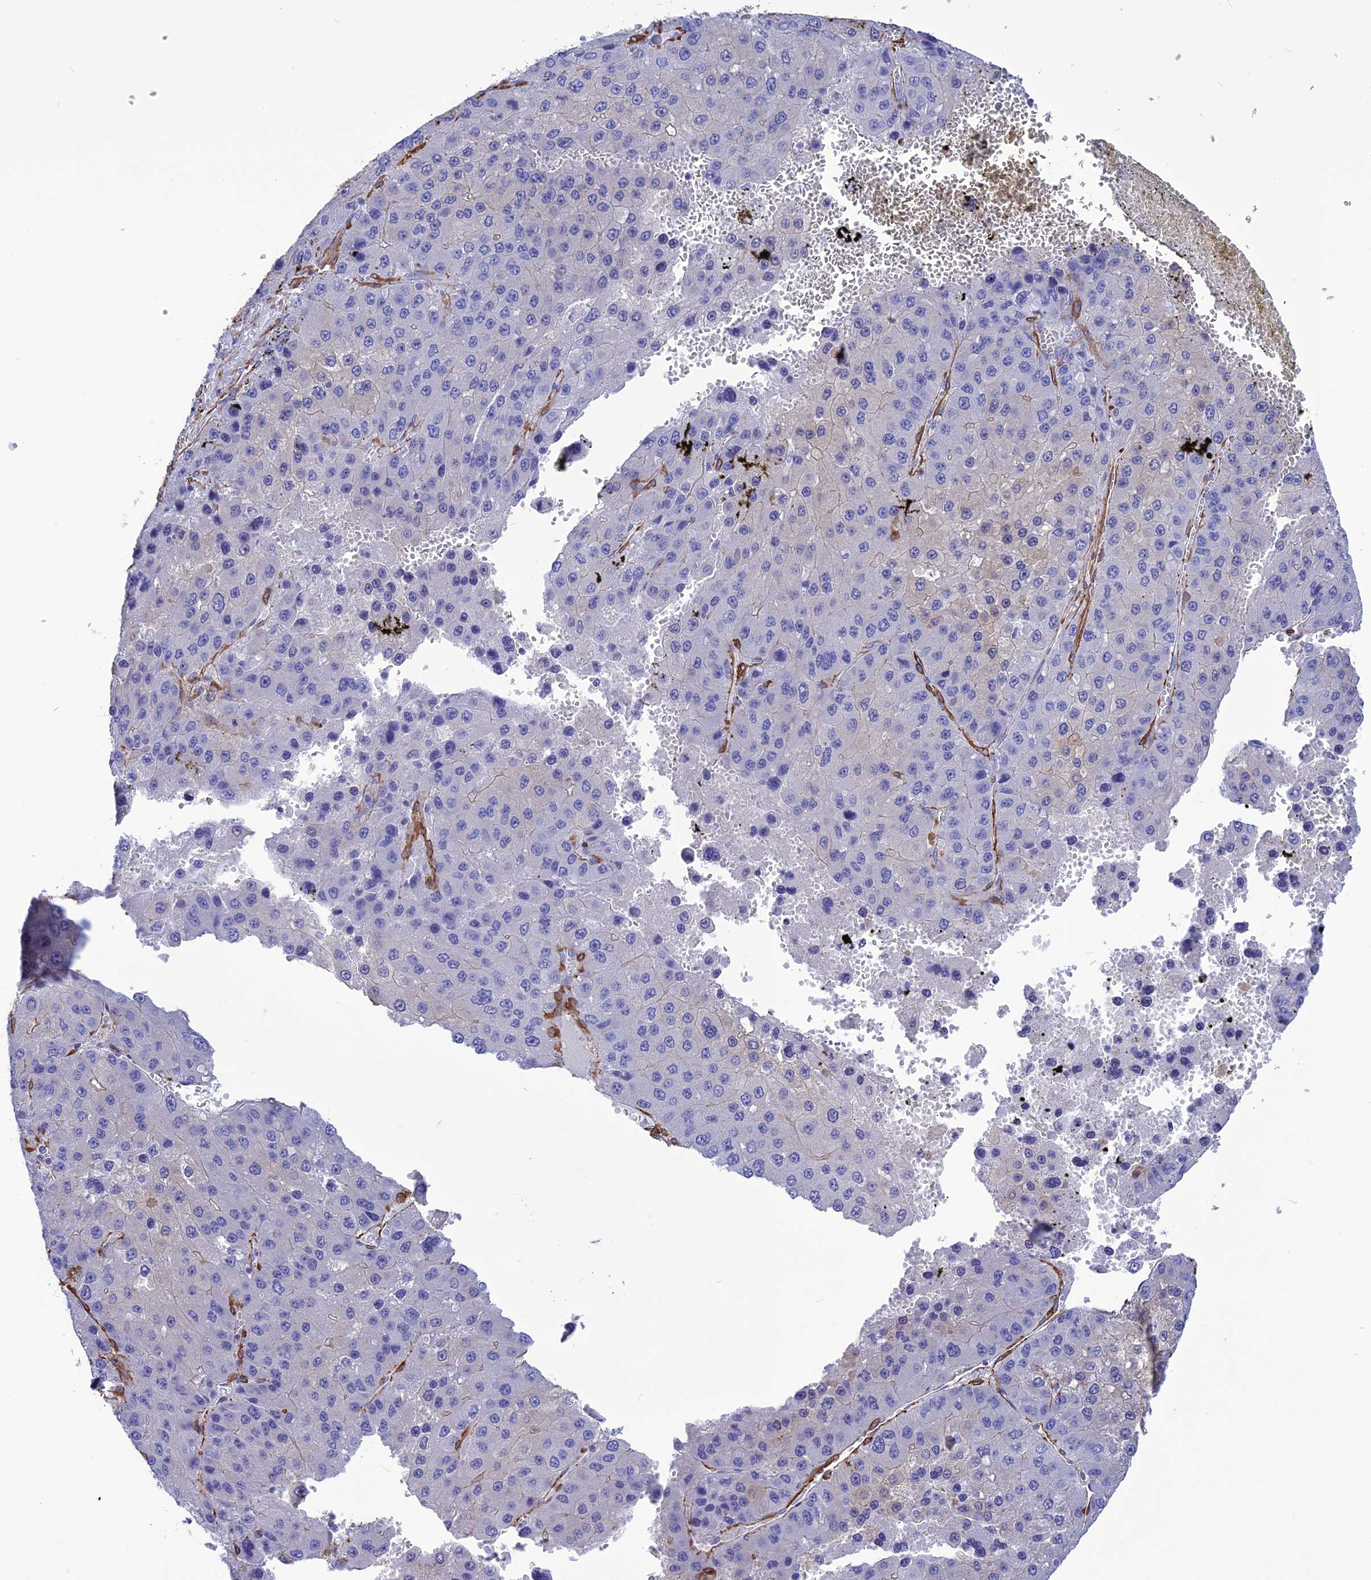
{"staining": {"intensity": "negative", "quantity": "none", "location": "none"}, "tissue": "liver cancer", "cell_type": "Tumor cells", "image_type": "cancer", "snomed": [{"axis": "morphology", "description": "Carcinoma, Hepatocellular, NOS"}, {"axis": "topography", "description": "Liver"}], "caption": "Immunohistochemistry (IHC) micrograph of neoplastic tissue: human liver hepatocellular carcinoma stained with DAB shows no significant protein positivity in tumor cells. (Brightfield microscopy of DAB immunohistochemistry (IHC) at high magnification).", "gene": "NKD1", "patient": {"sex": "female", "age": 73}}